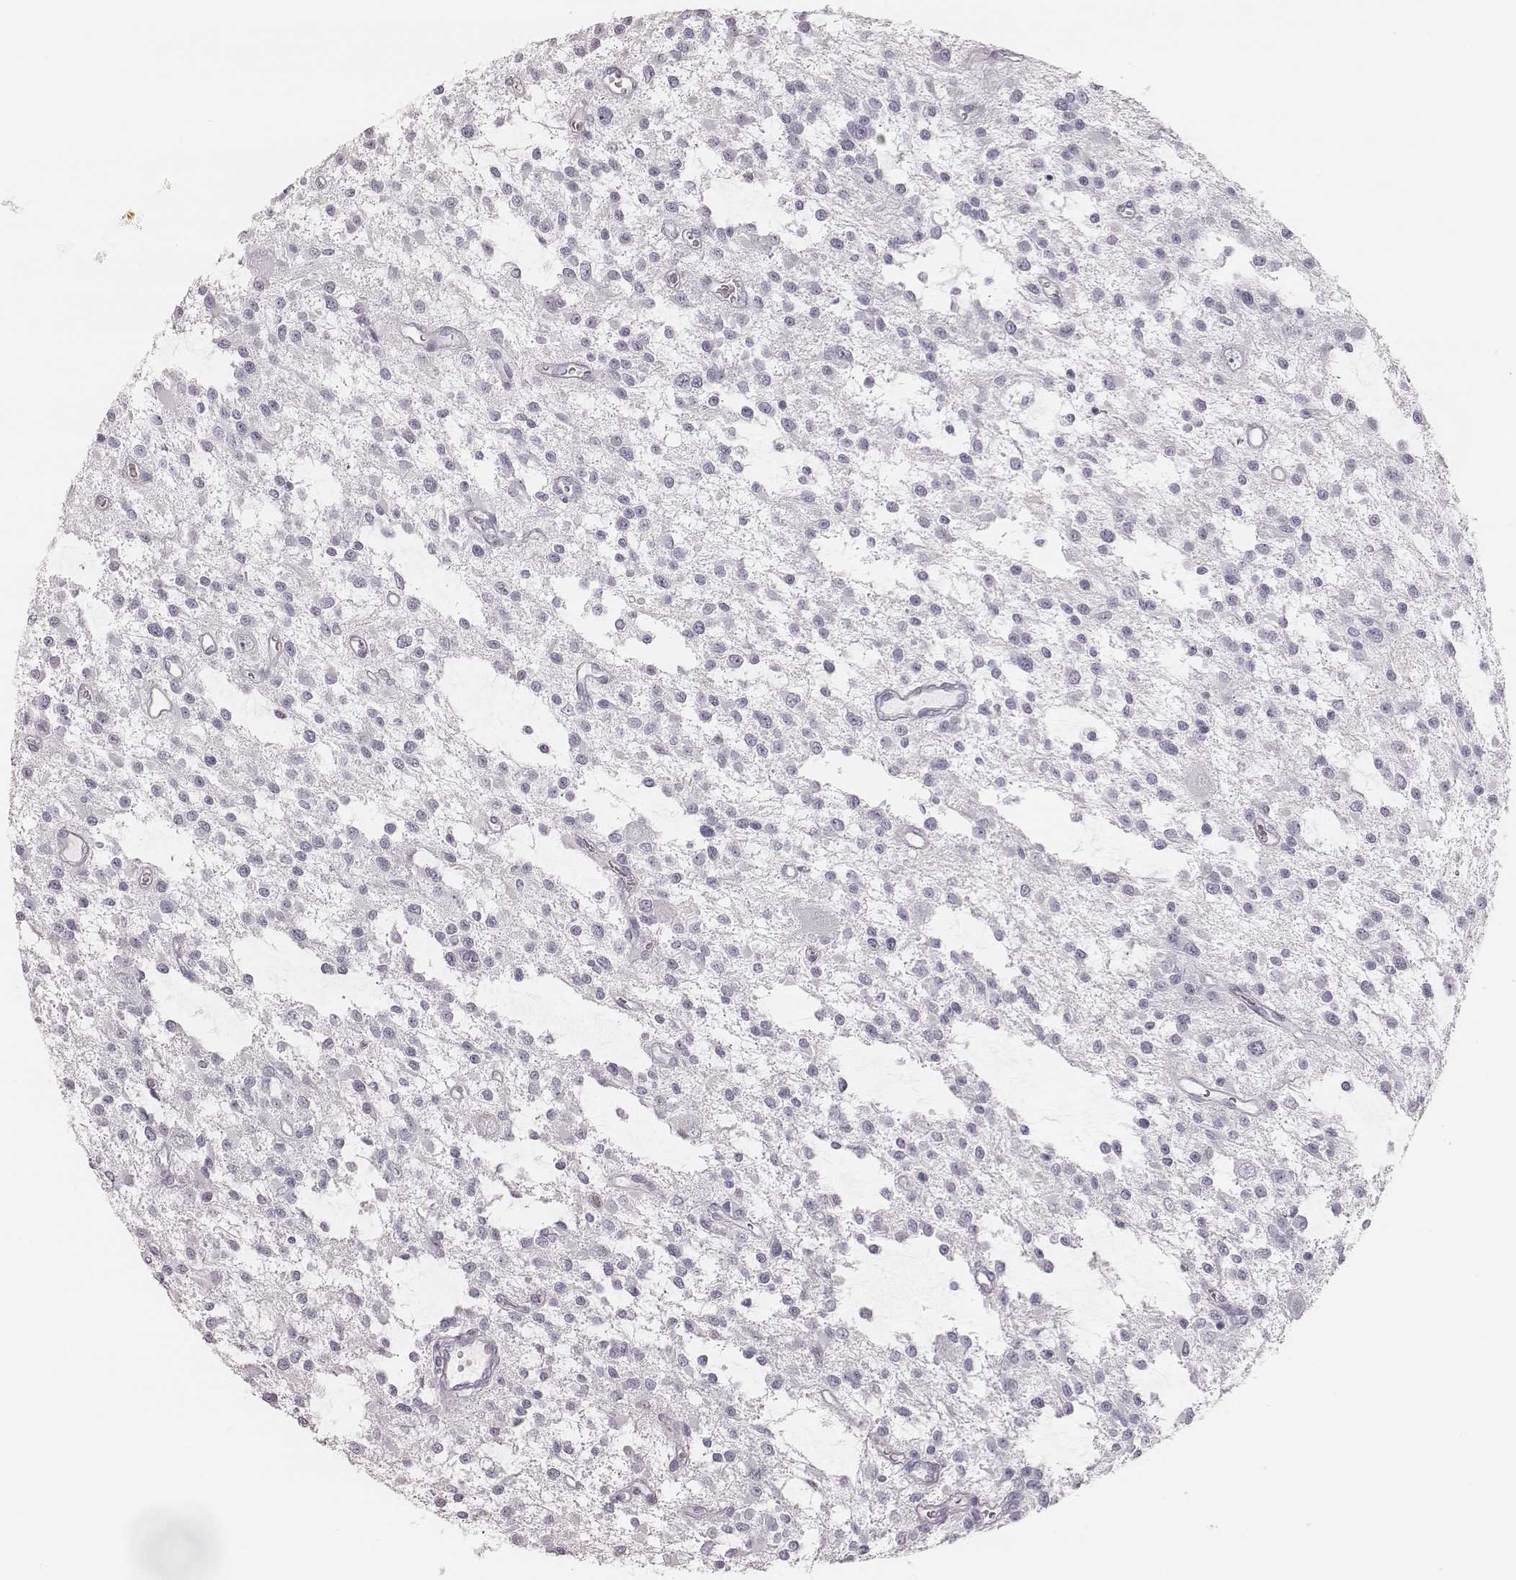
{"staining": {"intensity": "negative", "quantity": "none", "location": "none"}, "tissue": "glioma", "cell_type": "Tumor cells", "image_type": "cancer", "snomed": [{"axis": "morphology", "description": "Glioma, malignant, Low grade"}, {"axis": "topography", "description": "Brain"}], "caption": "This is a histopathology image of IHC staining of malignant low-grade glioma, which shows no positivity in tumor cells.", "gene": "MSX1", "patient": {"sex": "male", "age": 43}}